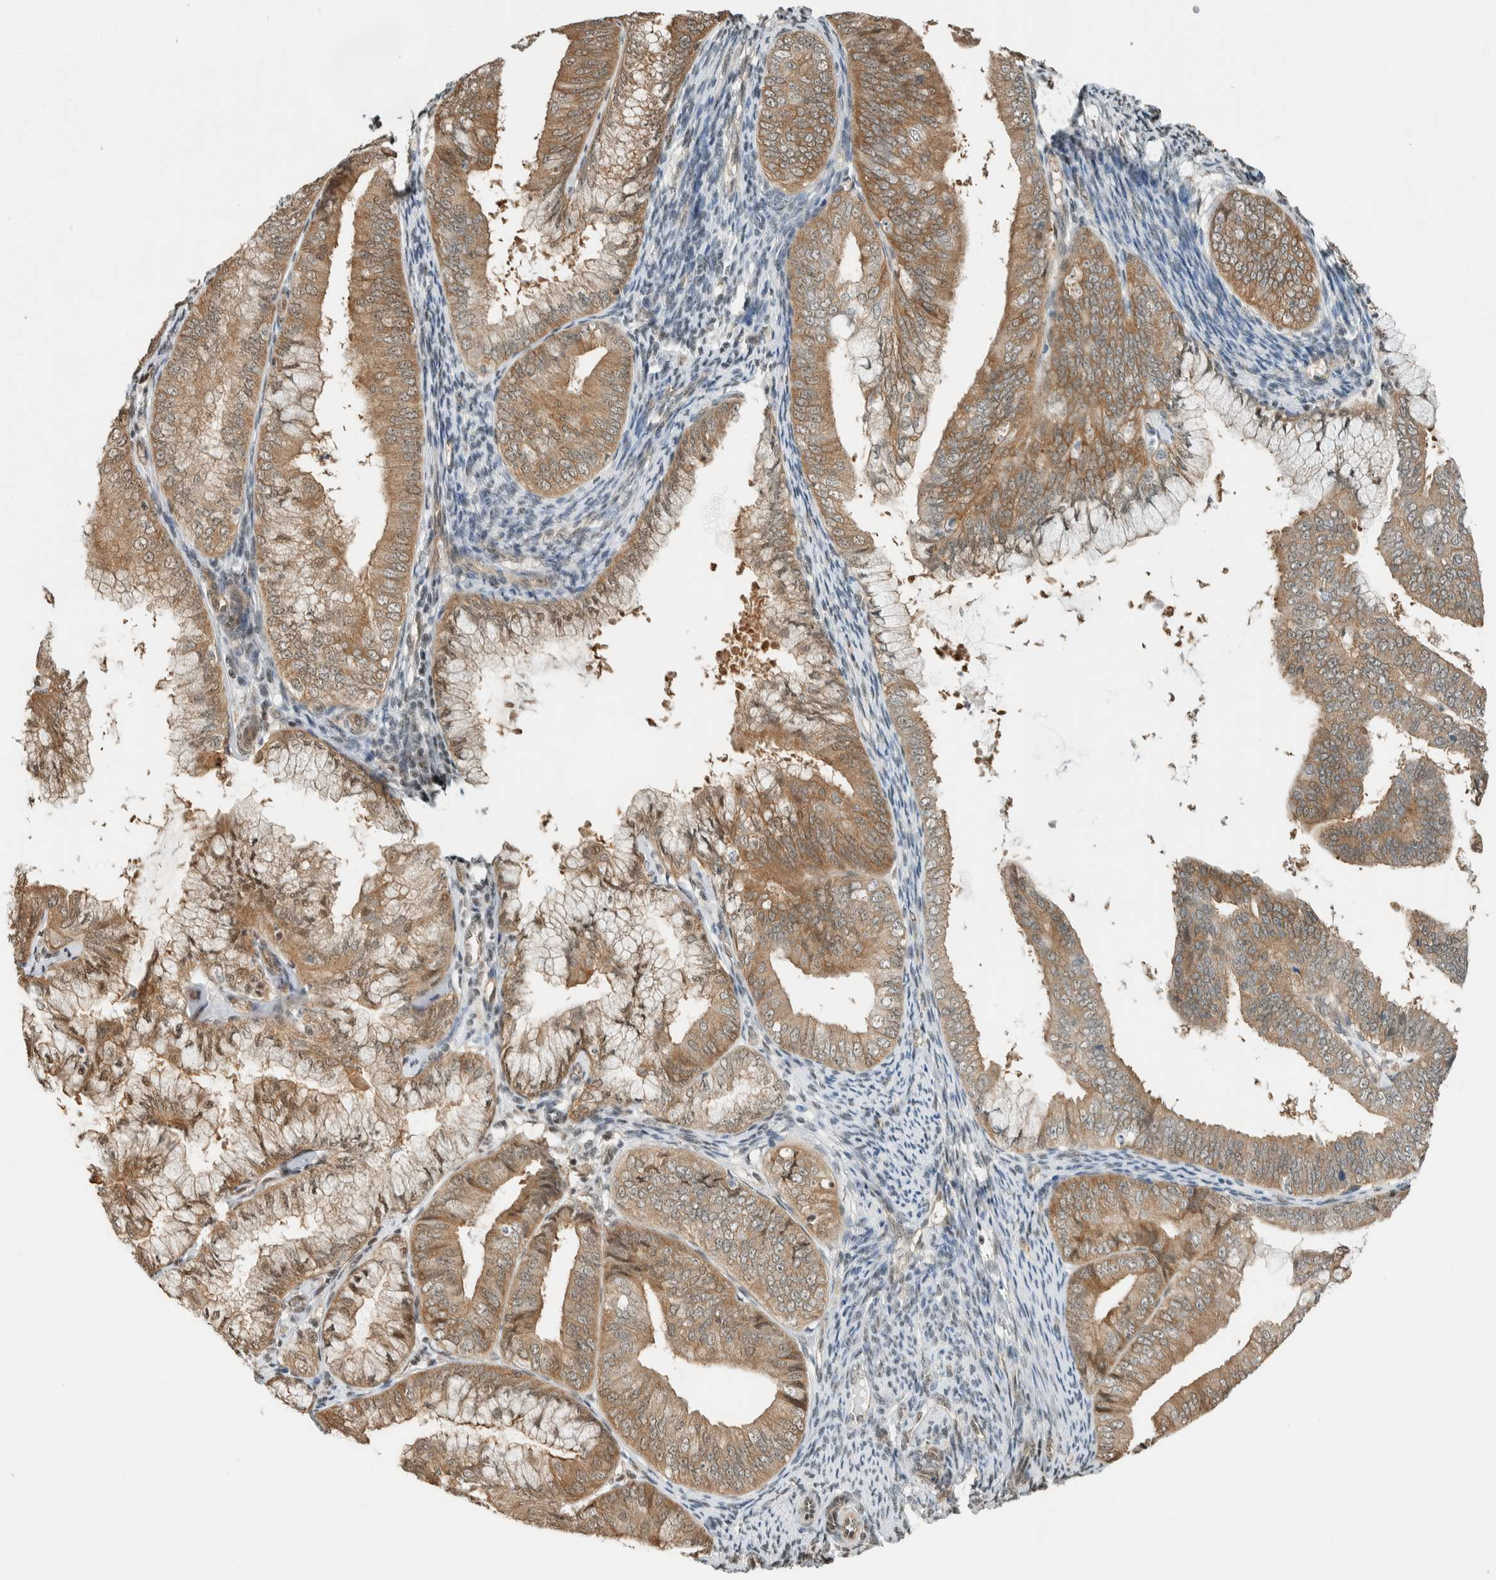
{"staining": {"intensity": "moderate", "quantity": ">75%", "location": "cytoplasmic/membranous,nuclear"}, "tissue": "endometrial cancer", "cell_type": "Tumor cells", "image_type": "cancer", "snomed": [{"axis": "morphology", "description": "Adenocarcinoma, NOS"}, {"axis": "topography", "description": "Endometrium"}], "caption": "A photomicrograph showing moderate cytoplasmic/membranous and nuclear expression in approximately >75% of tumor cells in adenocarcinoma (endometrial), as visualized by brown immunohistochemical staining.", "gene": "NIBAN2", "patient": {"sex": "female", "age": 63}}